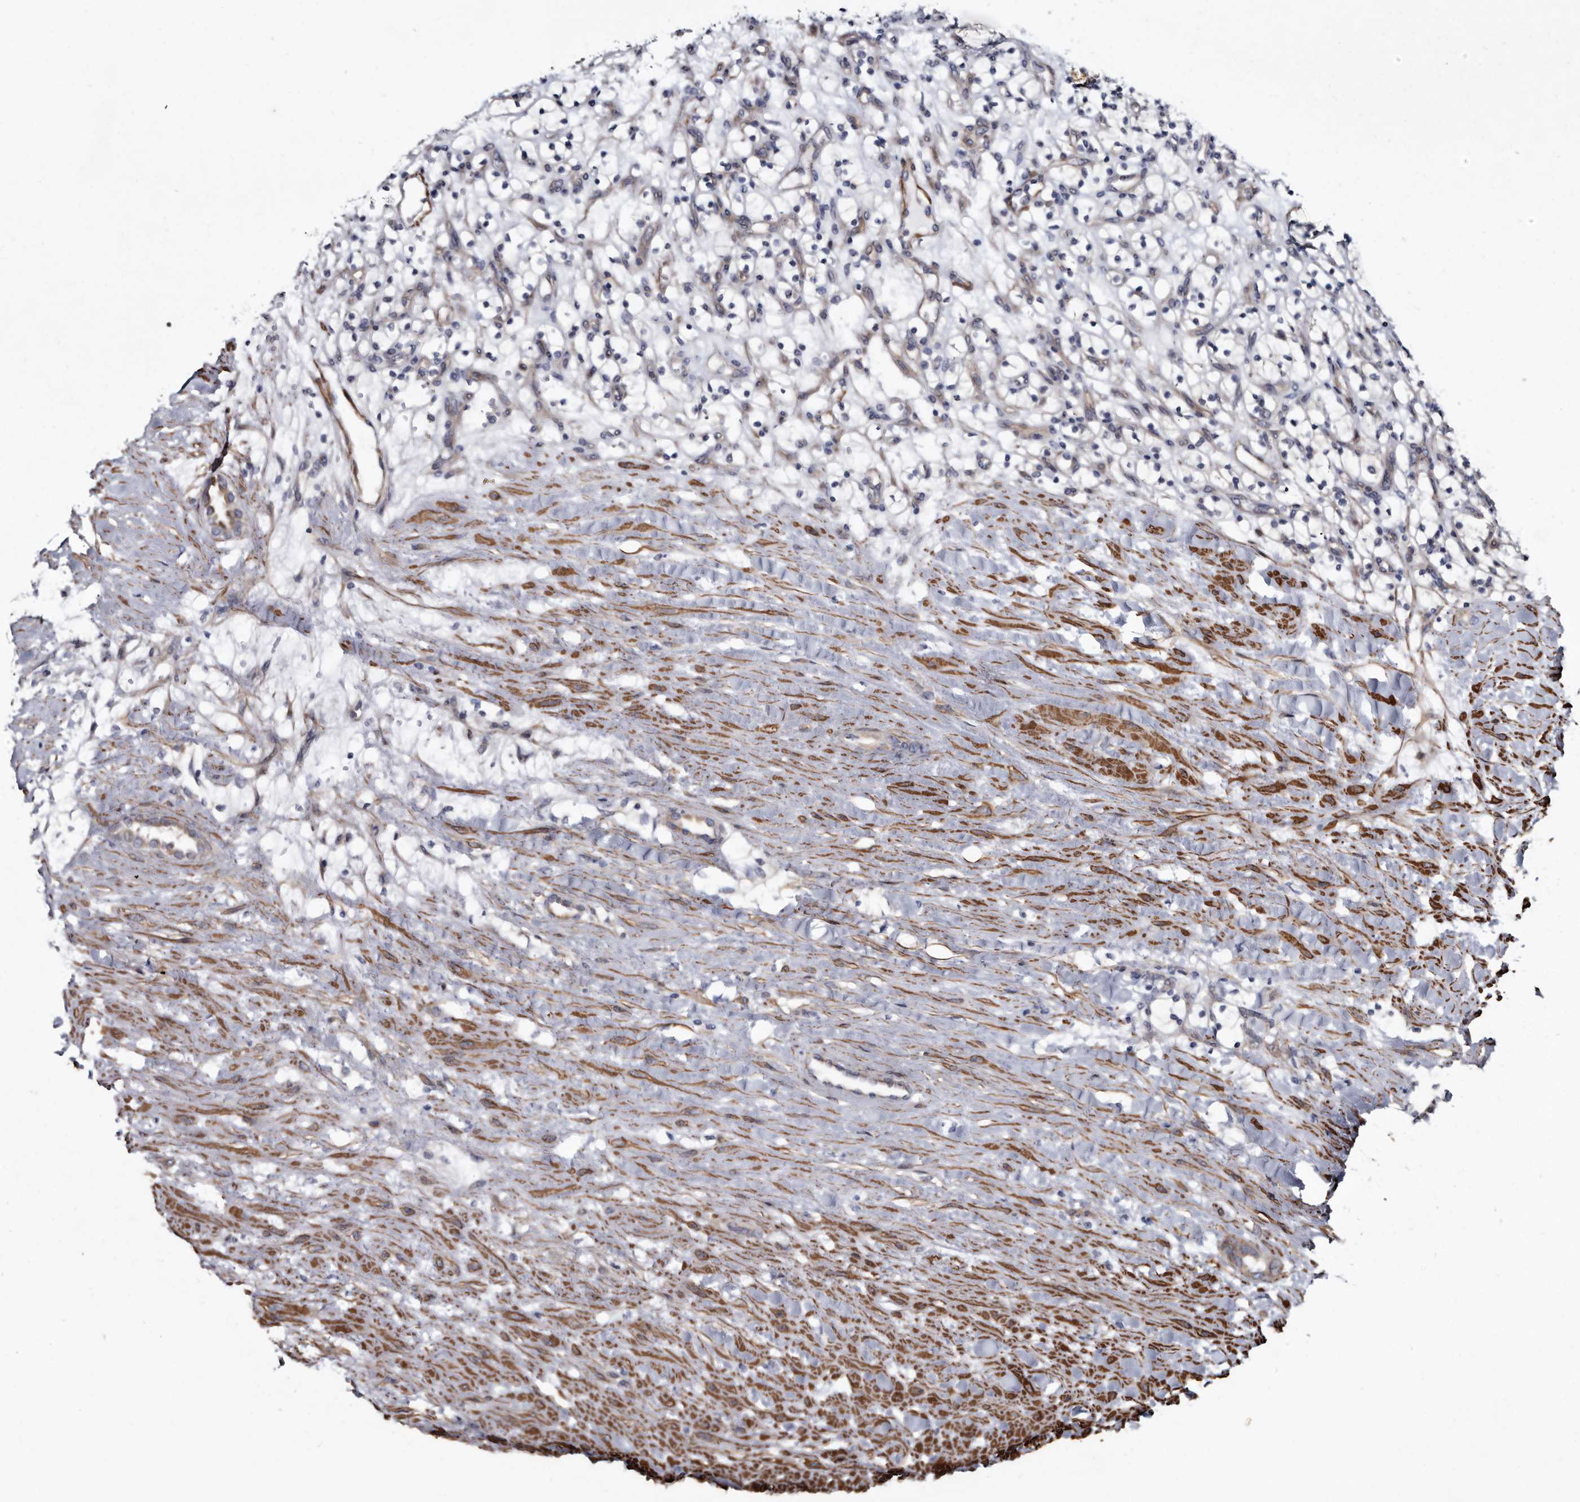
{"staining": {"intensity": "negative", "quantity": "none", "location": "none"}, "tissue": "renal cancer", "cell_type": "Tumor cells", "image_type": "cancer", "snomed": [{"axis": "morphology", "description": "Adenocarcinoma, NOS"}, {"axis": "topography", "description": "Kidney"}], "caption": "A micrograph of renal adenocarcinoma stained for a protein demonstrates no brown staining in tumor cells.", "gene": "IARS1", "patient": {"sex": "female", "age": 57}}